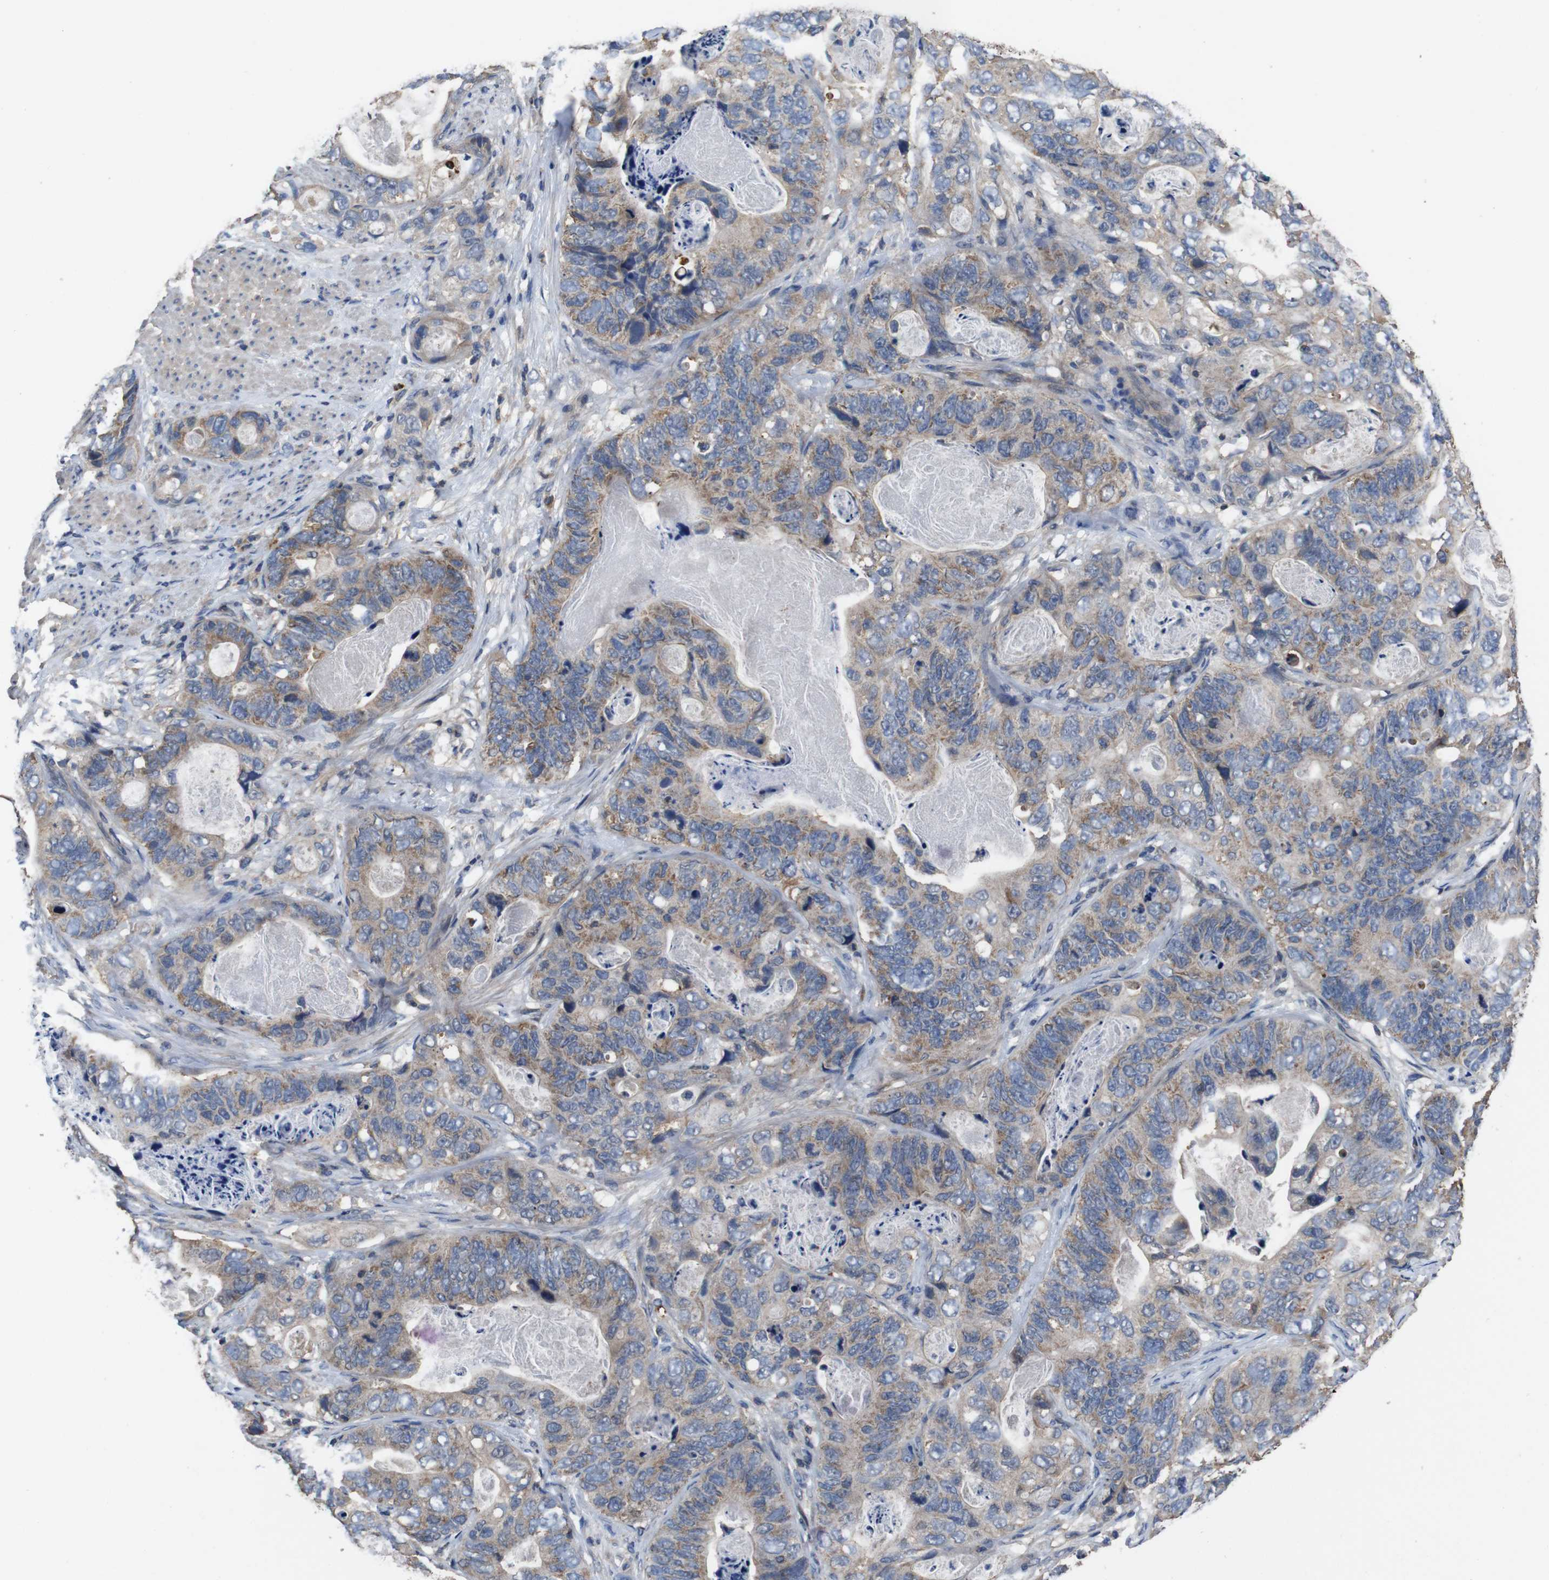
{"staining": {"intensity": "moderate", "quantity": "<25%", "location": "cytoplasmic/membranous"}, "tissue": "stomach cancer", "cell_type": "Tumor cells", "image_type": "cancer", "snomed": [{"axis": "morphology", "description": "Adenocarcinoma, NOS"}, {"axis": "topography", "description": "Stomach"}], "caption": "A micrograph of human stomach cancer stained for a protein displays moderate cytoplasmic/membranous brown staining in tumor cells. The staining is performed using DAB brown chromogen to label protein expression. The nuclei are counter-stained blue using hematoxylin.", "gene": "GLIPR1", "patient": {"sex": "female", "age": 89}}